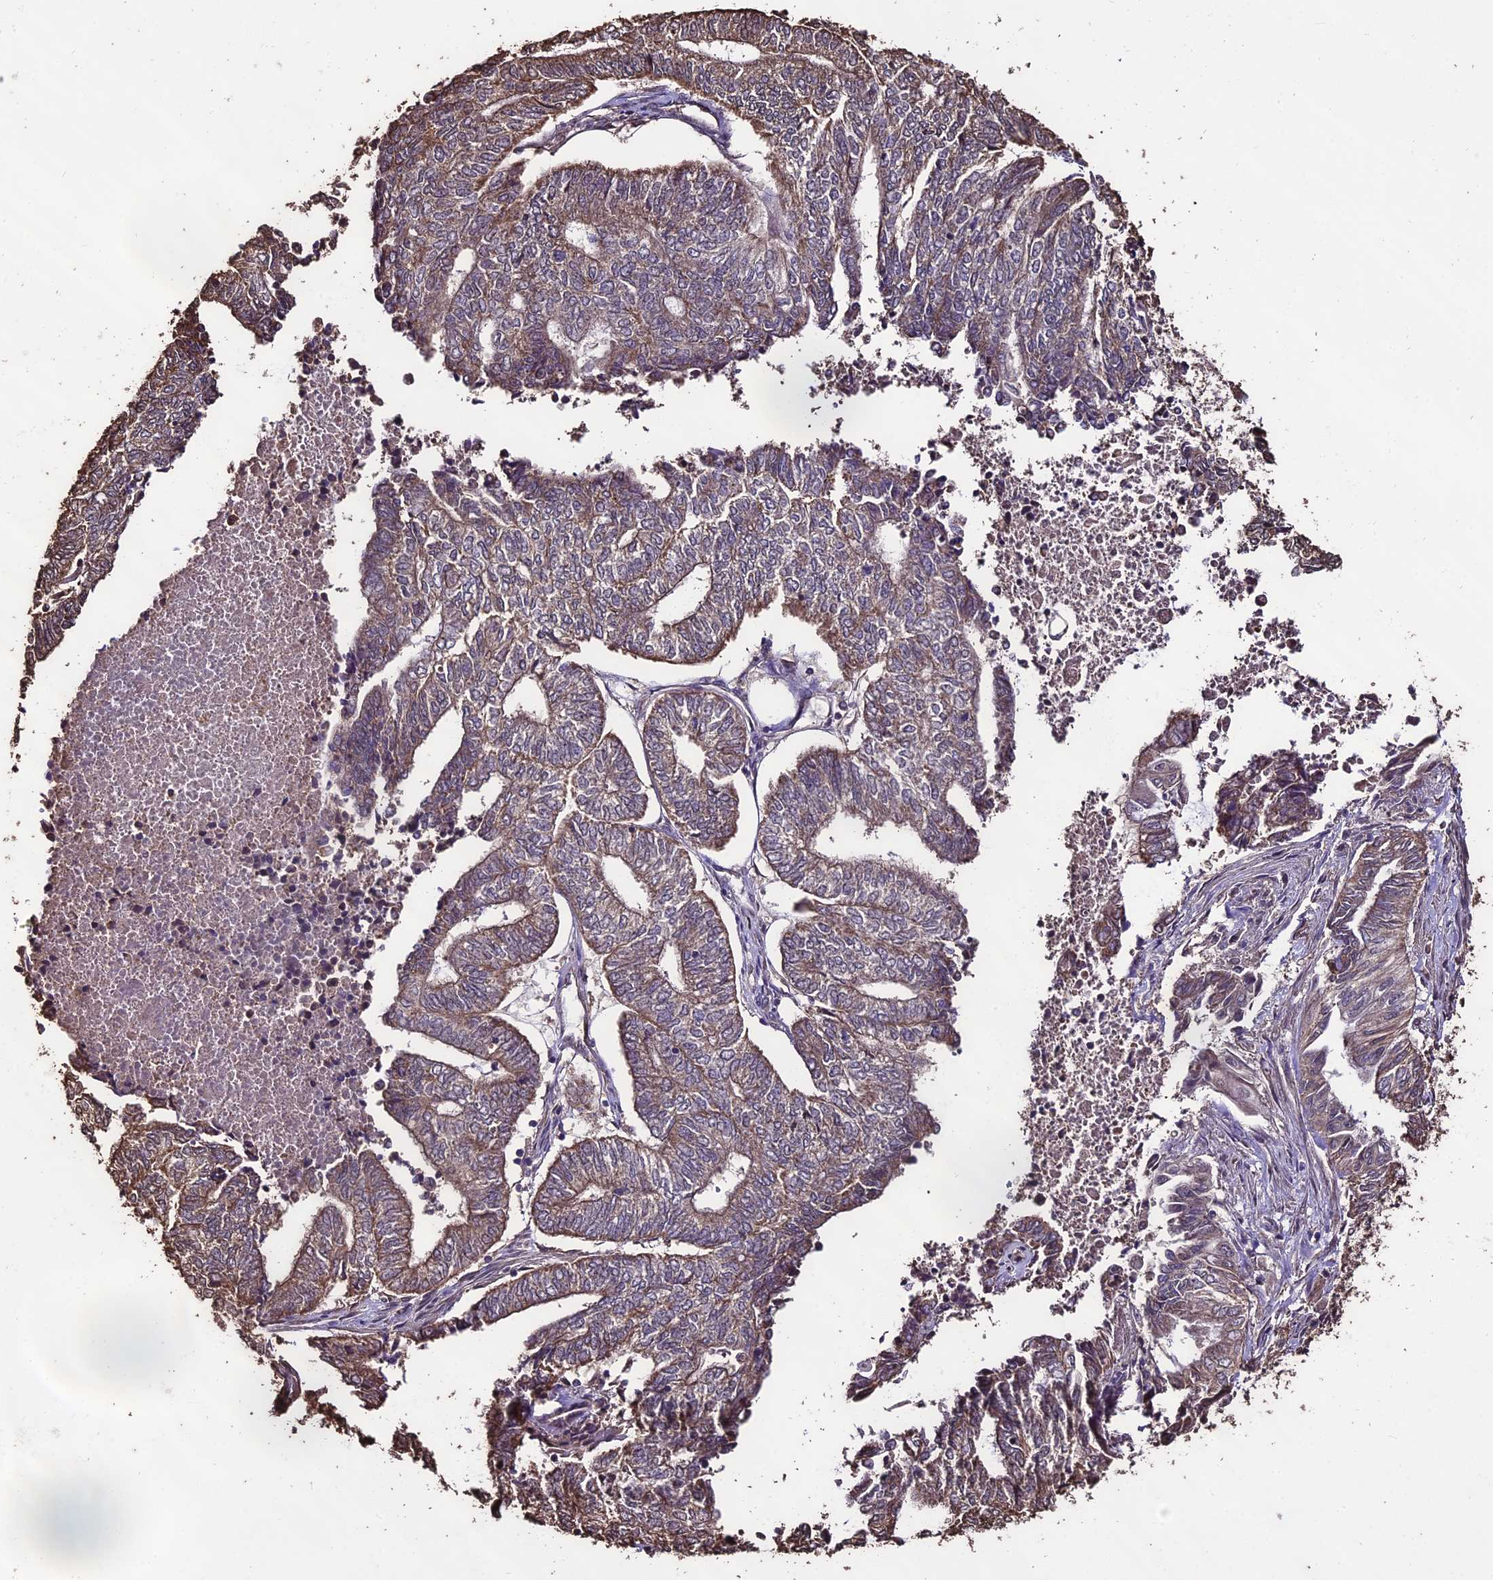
{"staining": {"intensity": "weak", "quantity": ">75%", "location": "cytoplasmic/membranous"}, "tissue": "endometrial cancer", "cell_type": "Tumor cells", "image_type": "cancer", "snomed": [{"axis": "morphology", "description": "Adenocarcinoma, NOS"}, {"axis": "topography", "description": "Uterus"}, {"axis": "topography", "description": "Endometrium"}], "caption": "A brown stain highlights weak cytoplasmic/membranous expression of a protein in adenocarcinoma (endometrial) tumor cells.", "gene": "PGPEP1L", "patient": {"sex": "female", "age": 70}}